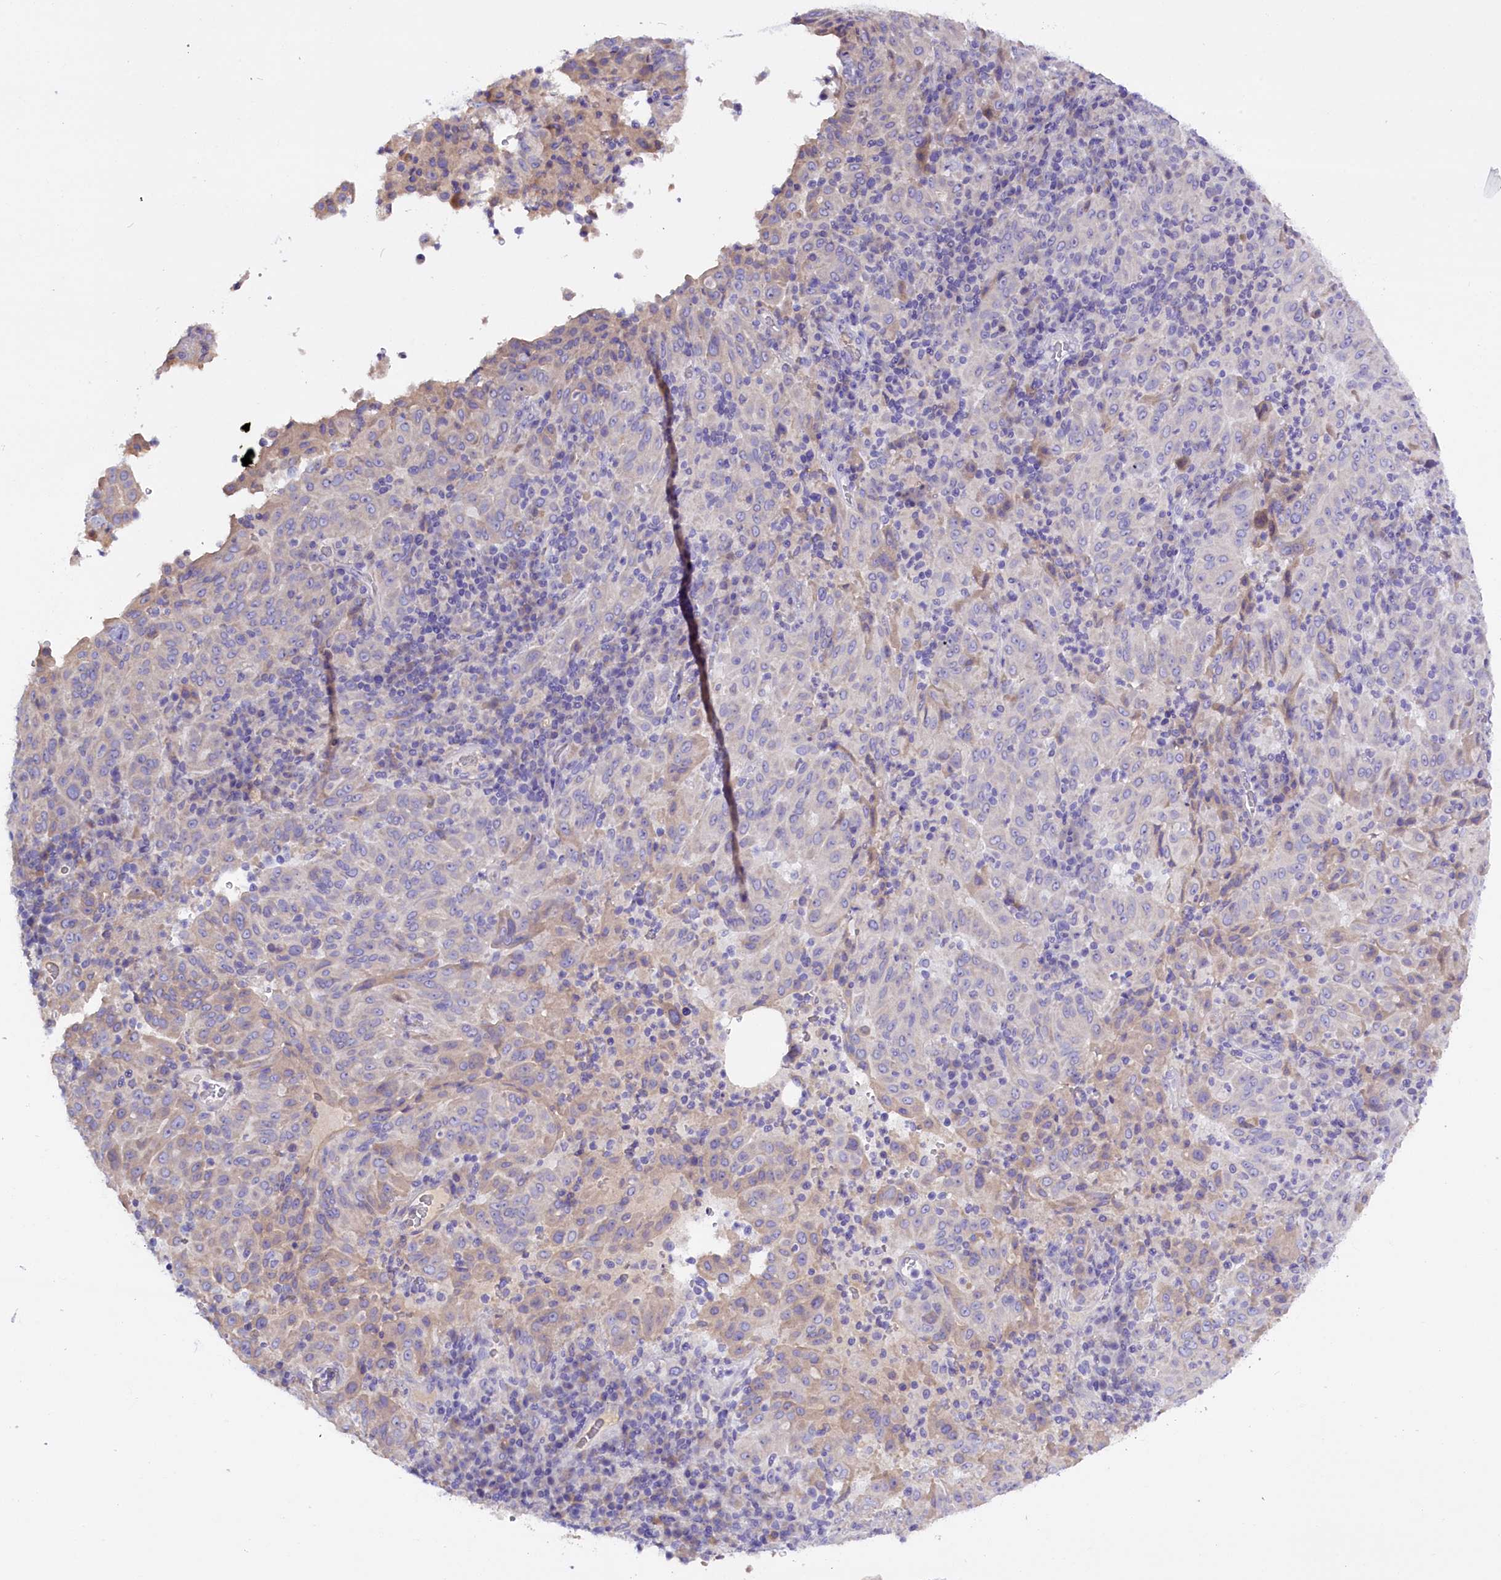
{"staining": {"intensity": "negative", "quantity": "none", "location": "none"}, "tissue": "pancreatic cancer", "cell_type": "Tumor cells", "image_type": "cancer", "snomed": [{"axis": "morphology", "description": "Adenocarcinoma, NOS"}, {"axis": "topography", "description": "Pancreas"}], "caption": "Tumor cells show no significant expression in adenocarcinoma (pancreatic).", "gene": "RTTN", "patient": {"sex": "male", "age": 63}}